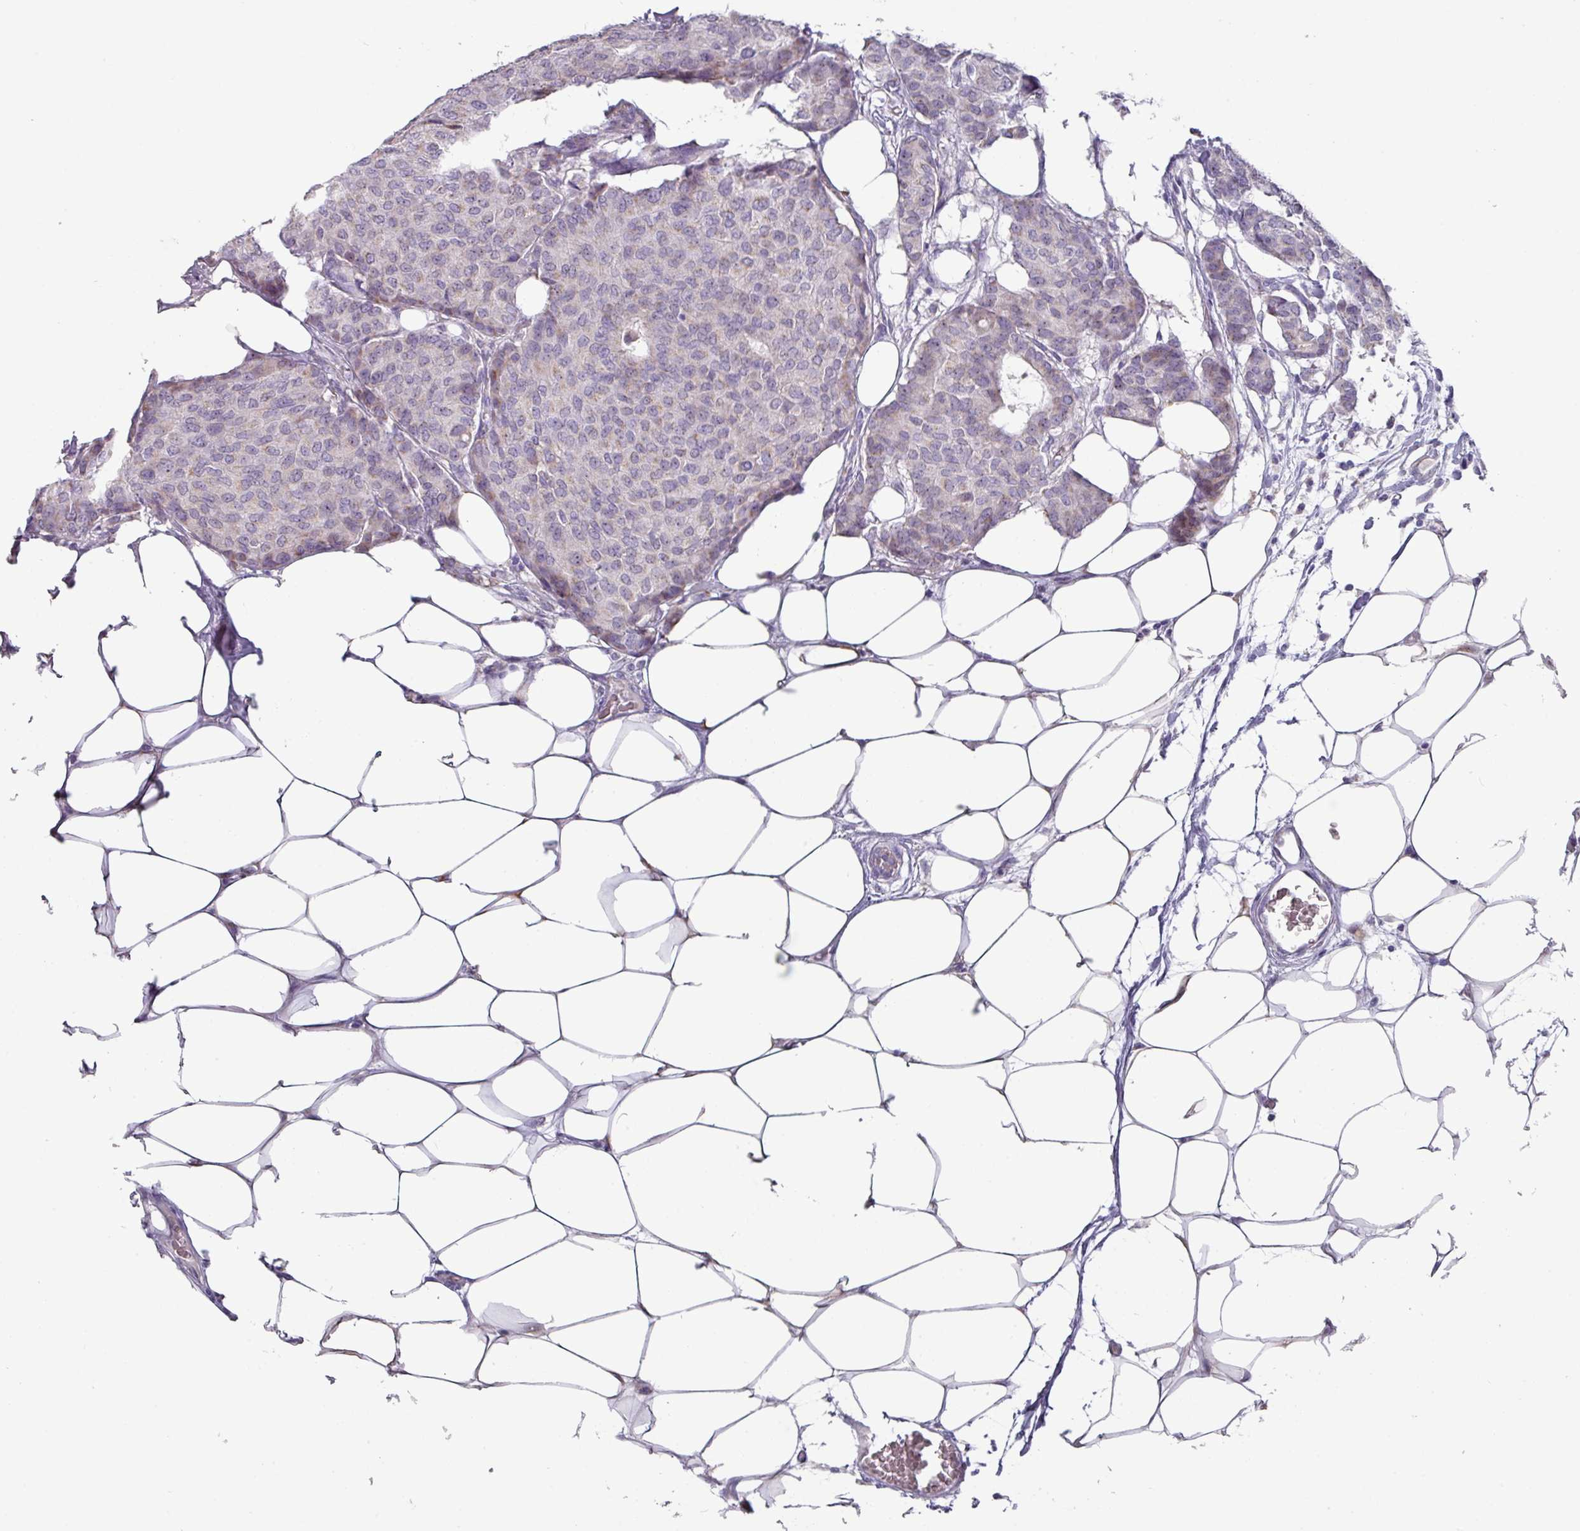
{"staining": {"intensity": "negative", "quantity": "none", "location": "none"}, "tissue": "breast cancer", "cell_type": "Tumor cells", "image_type": "cancer", "snomed": [{"axis": "morphology", "description": "Duct carcinoma"}, {"axis": "topography", "description": "Breast"}], "caption": "Breast cancer was stained to show a protein in brown. There is no significant staining in tumor cells.", "gene": "MT-ND4", "patient": {"sex": "female", "age": 75}}